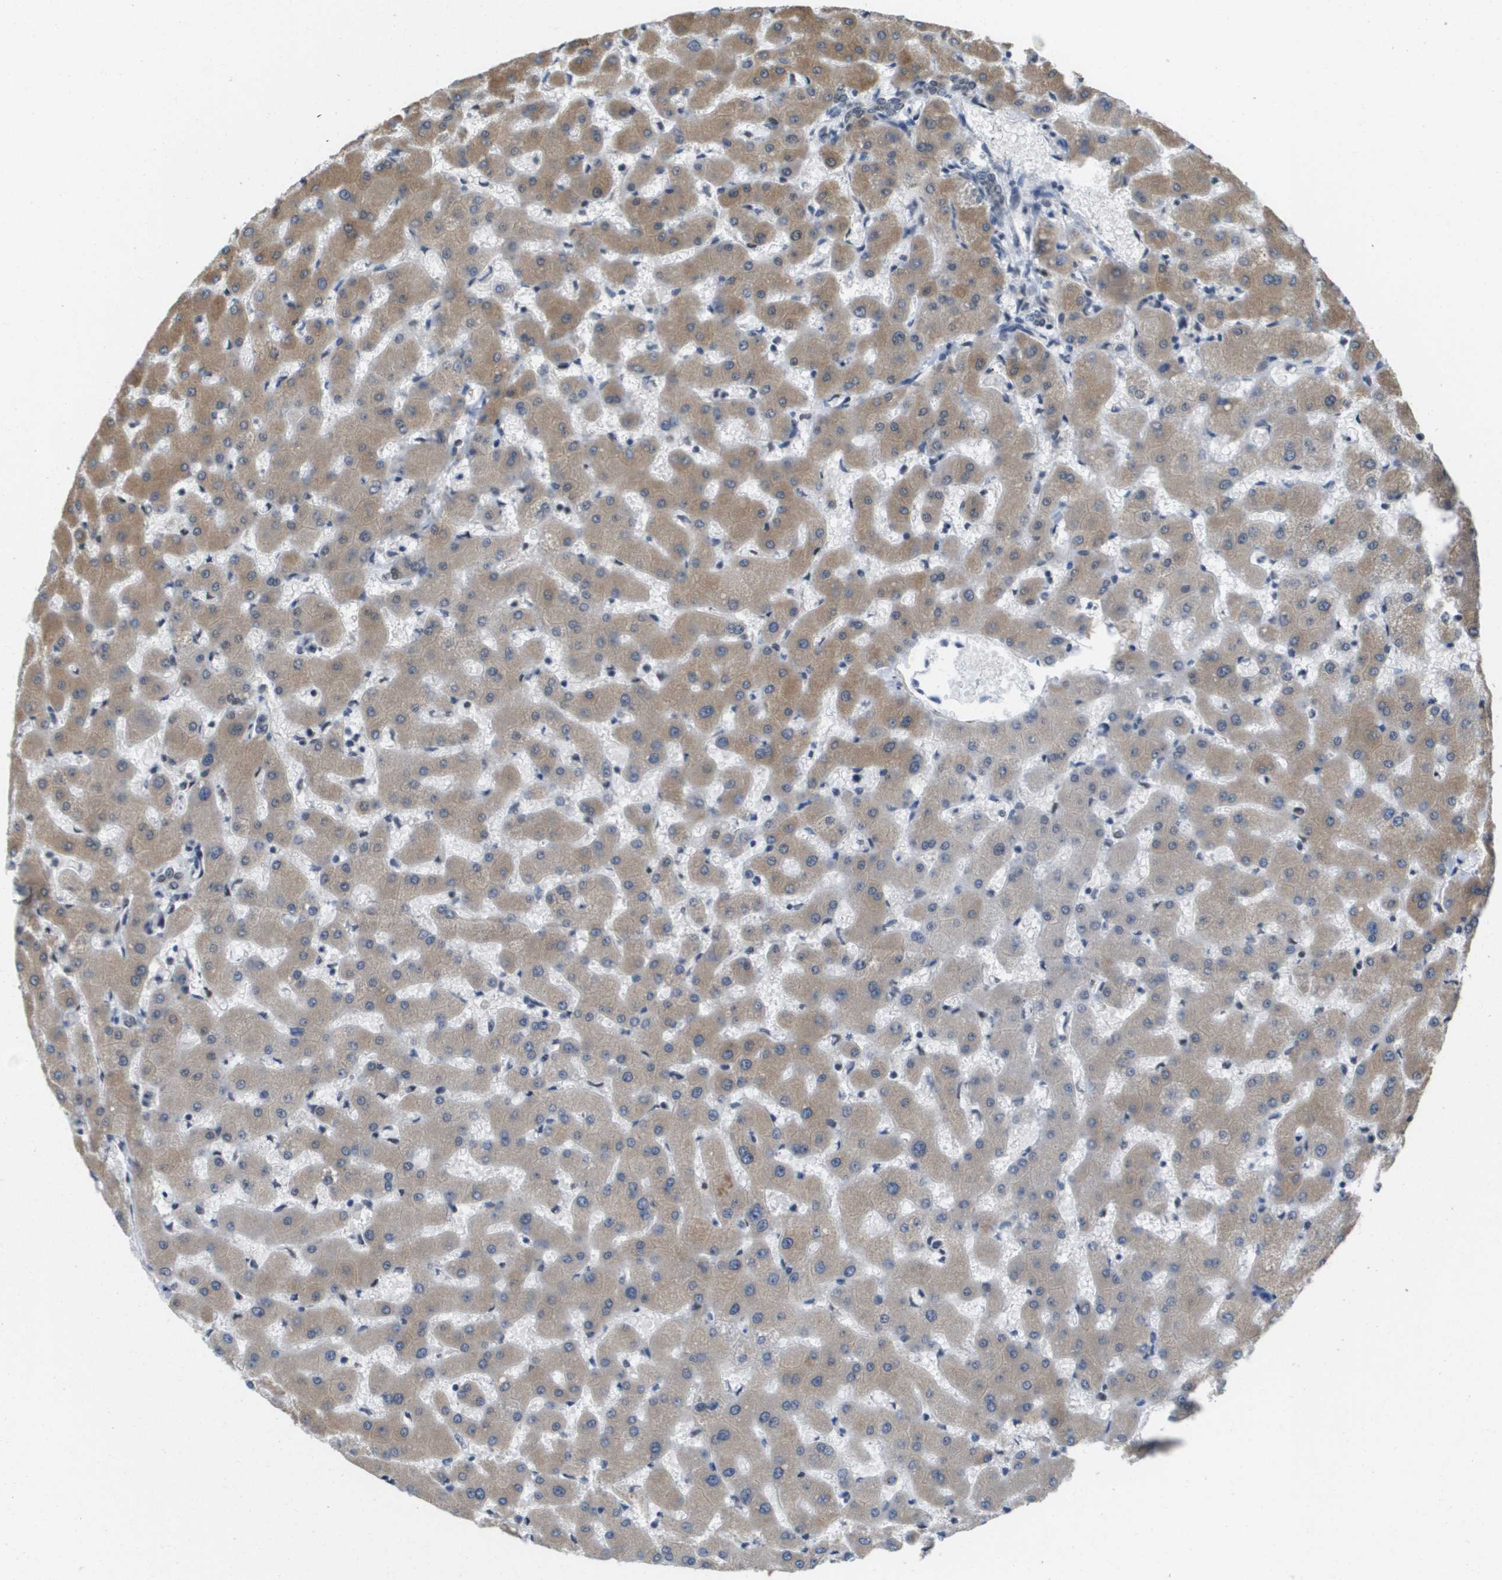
{"staining": {"intensity": "negative", "quantity": "none", "location": "none"}, "tissue": "liver", "cell_type": "Cholangiocytes", "image_type": "normal", "snomed": [{"axis": "morphology", "description": "Normal tissue, NOS"}, {"axis": "topography", "description": "Liver"}], "caption": "High power microscopy histopathology image of an IHC histopathology image of normal liver, revealing no significant staining in cholangiocytes.", "gene": "ISY1", "patient": {"sex": "female", "age": 63}}